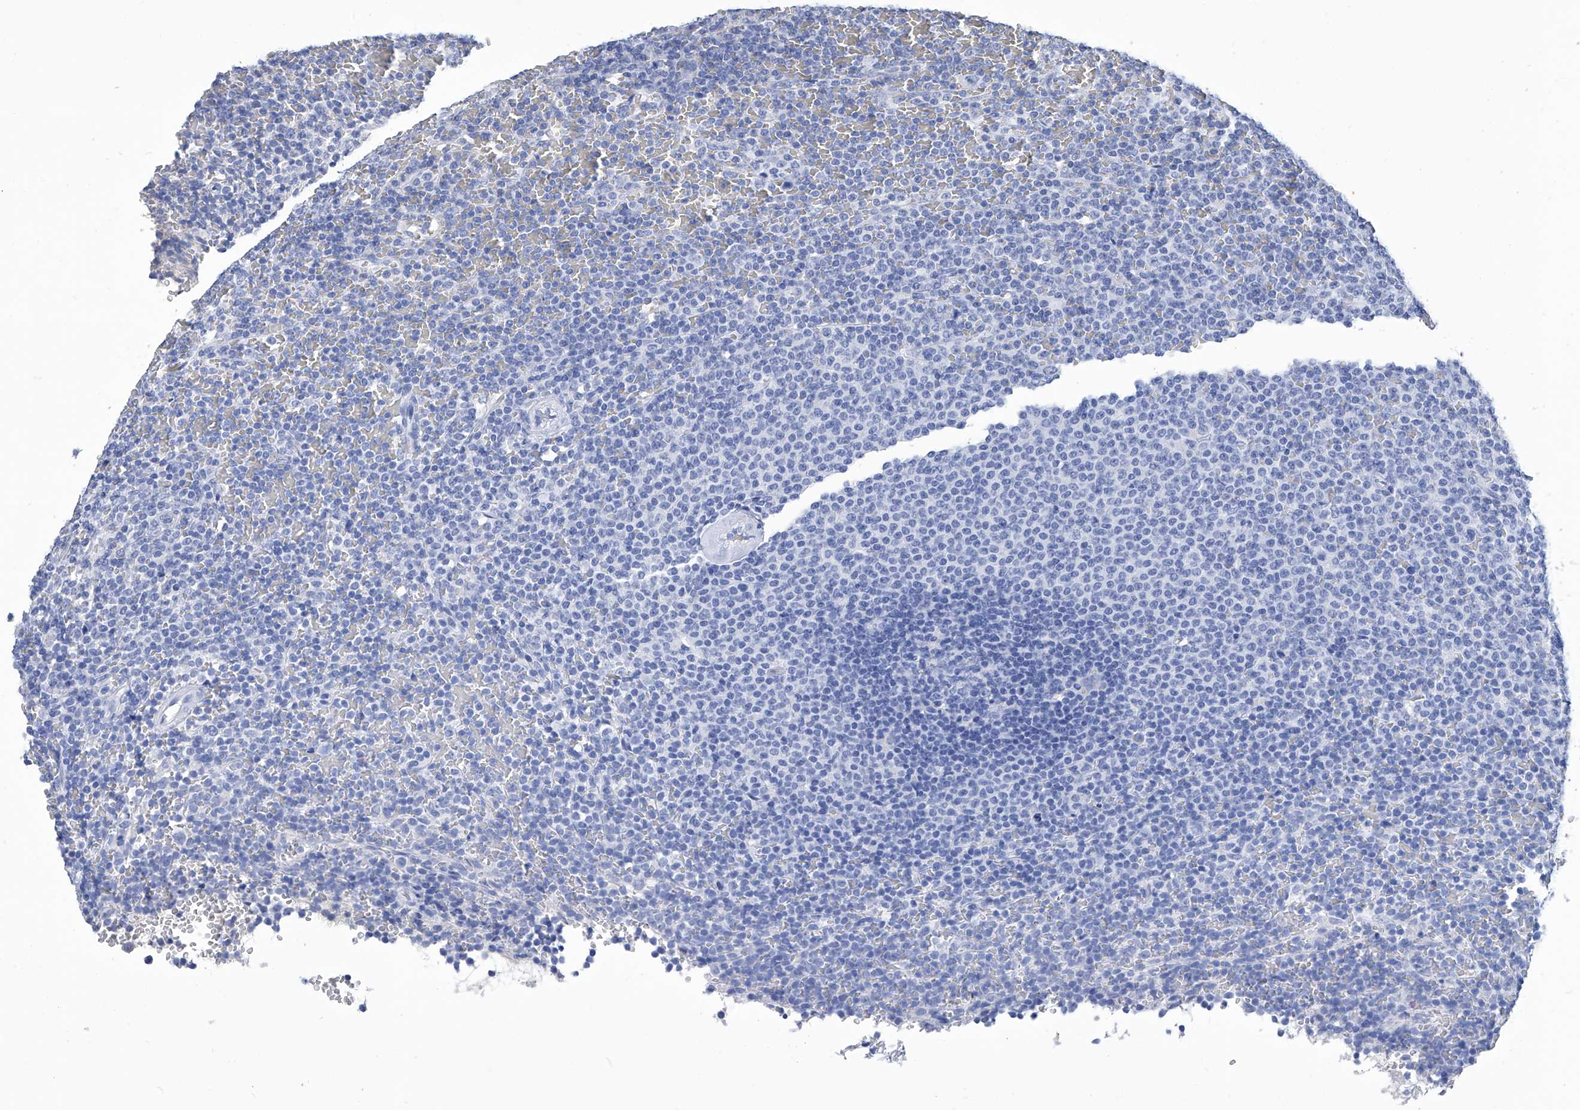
{"staining": {"intensity": "negative", "quantity": "none", "location": "none"}, "tissue": "lymphoma", "cell_type": "Tumor cells", "image_type": "cancer", "snomed": [{"axis": "morphology", "description": "Malignant lymphoma, non-Hodgkin's type, Low grade"}, {"axis": "topography", "description": "Spleen"}], "caption": "Photomicrograph shows no protein expression in tumor cells of lymphoma tissue.", "gene": "GPT", "patient": {"sex": "female", "age": 77}}